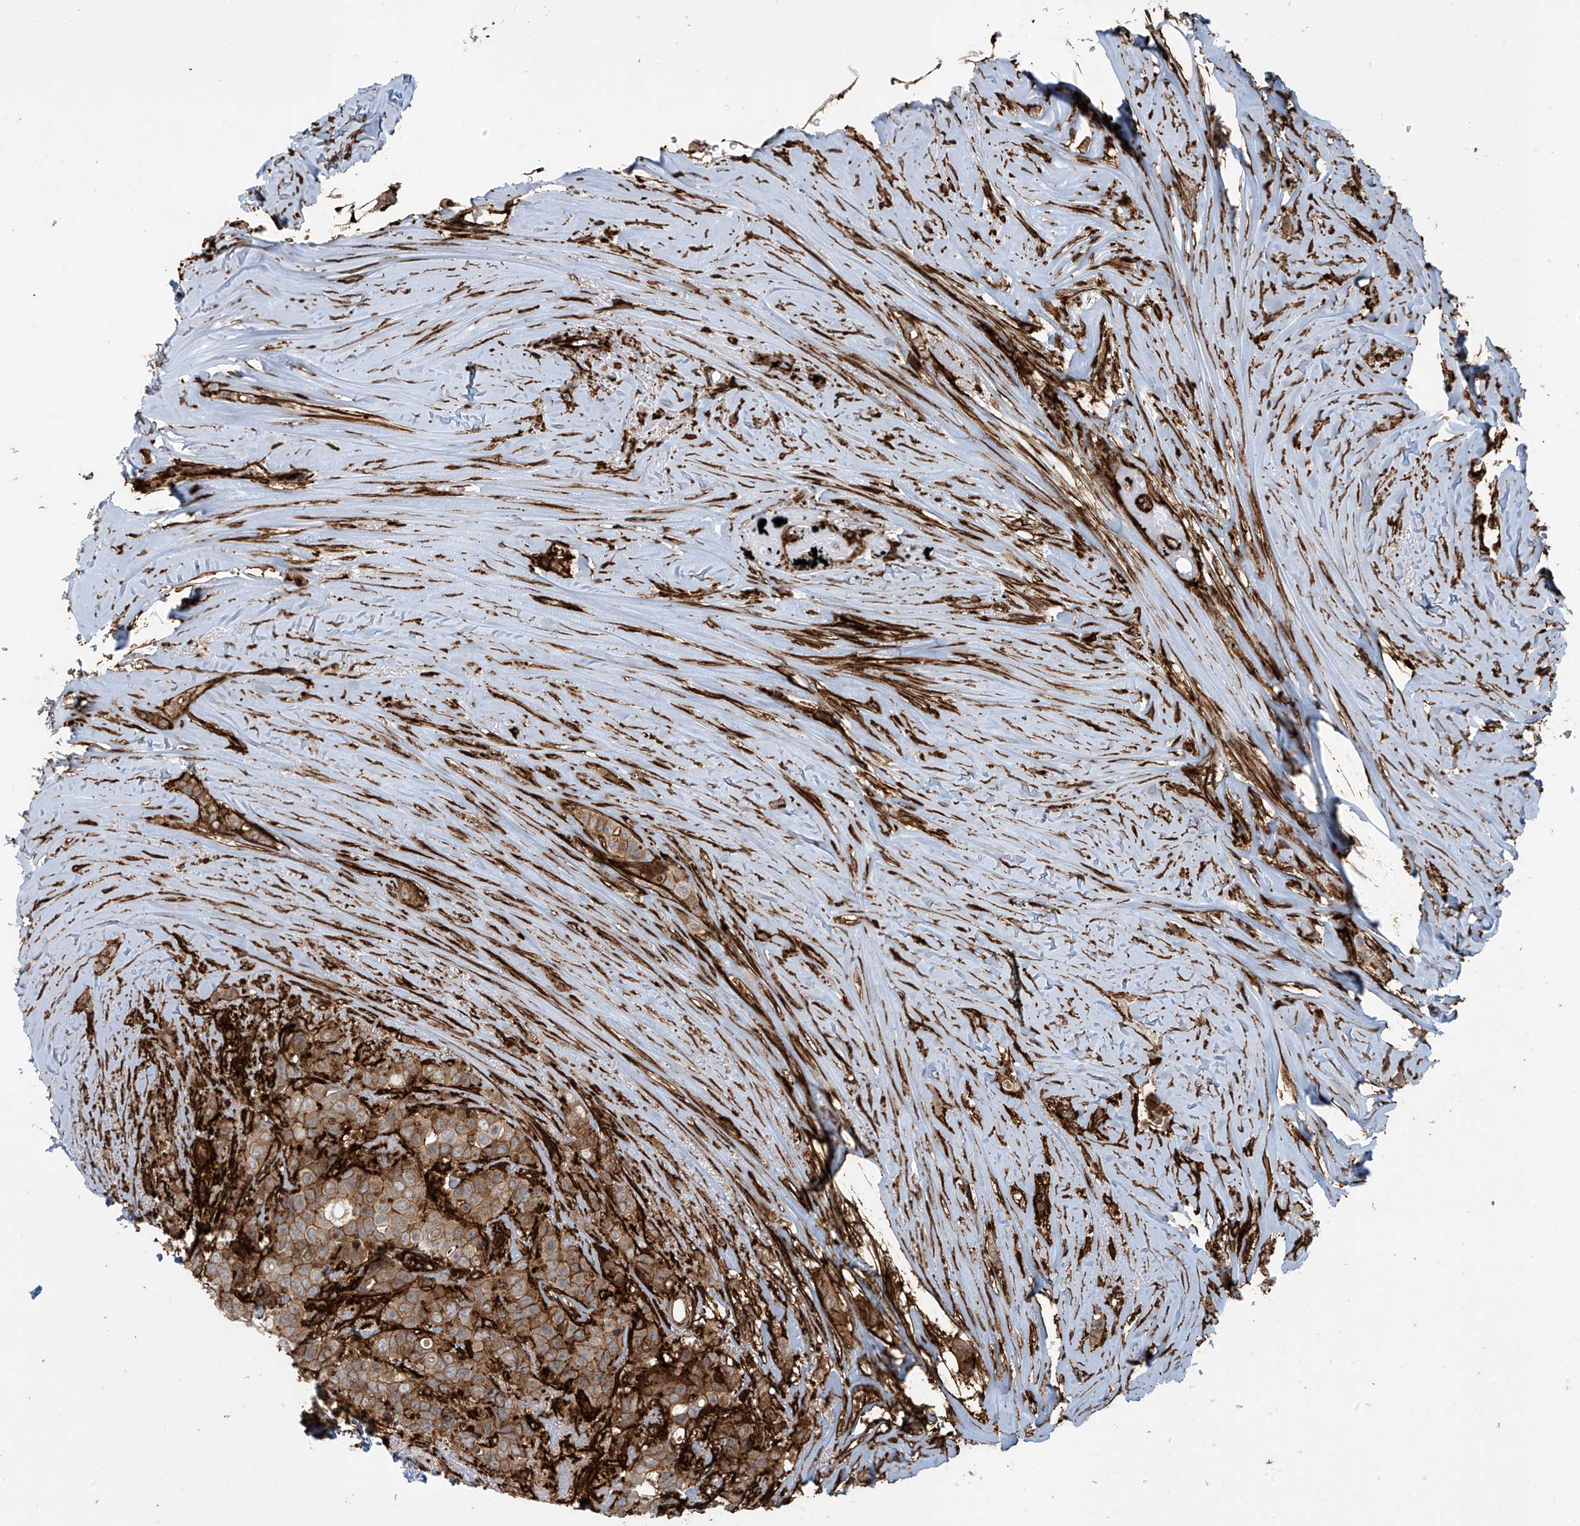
{"staining": {"intensity": "moderate", "quantity": ">75%", "location": "cytoplasmic/membranous"}, "tissue": "breast cancer", "cell_type": "Tumor cells", "image_type": "cancer", "snomed": [{"axis": "morphology", "description": "Lobular carcinoma"}, {"axis": "topography", "description": "Breast"}], "caption": "Immunohistochemistry (IHC) of lobular carcinoma (breast) displays medium levels of moderate cytoplasmic/membranous positivity in about >75% of tumor cells.", "gene": "SLC9A2", "patient": {"sex": "female", "age": 51}}